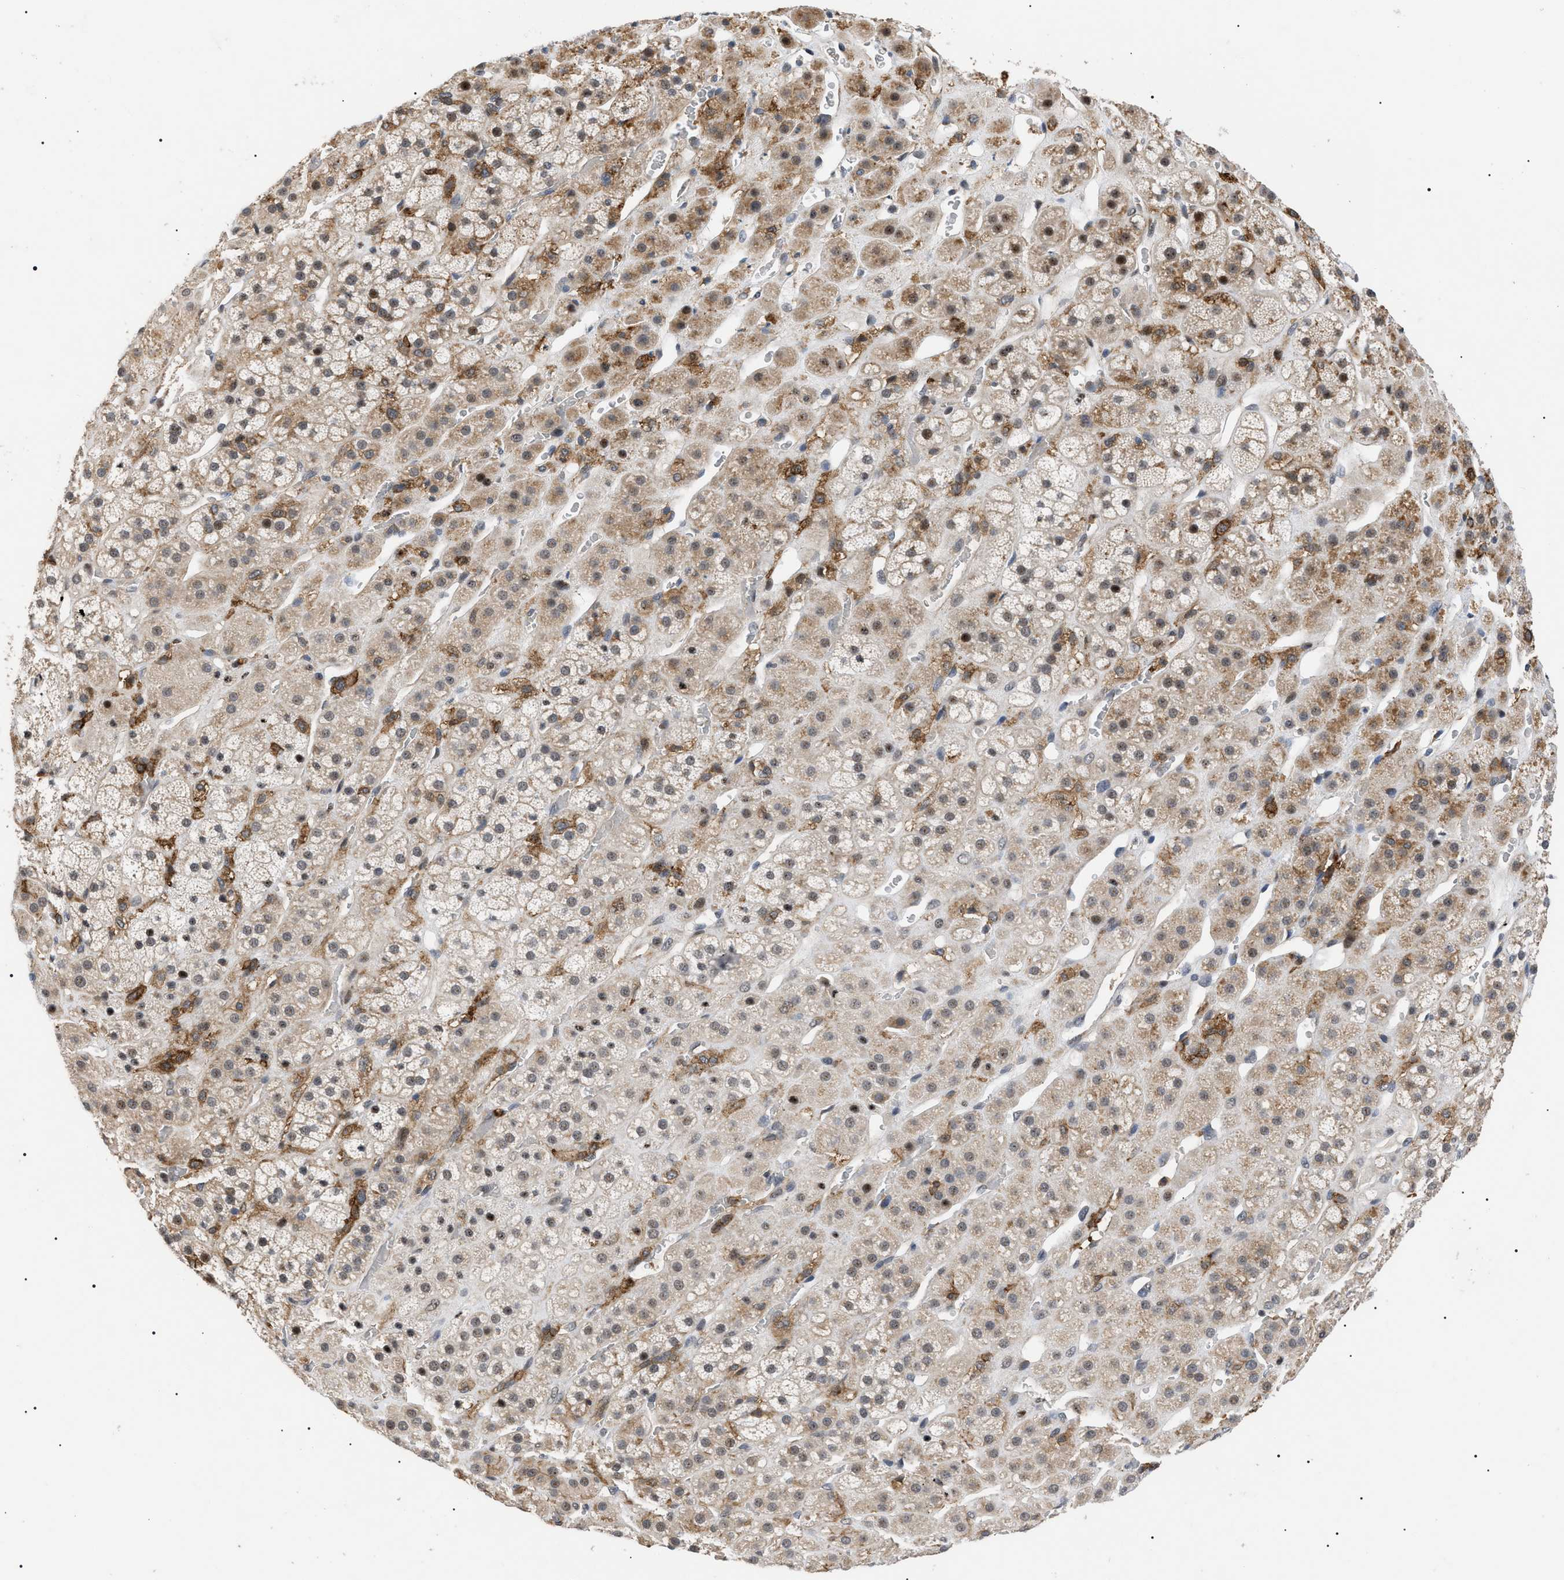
{"staining": {"intensity": "moderate", "quantity": ">75%", "location": "cytoplasmic/membranous"}, "tissue": "adrenal gland", "cell_type": "Glandular cells", "image_type": "normal", "snomed": [{"axis": "morphology", "description": "Normal tissue, NOS"}, {"axis": "topography", "description": "Adrenal gland"}], "caption": "Adrenal gland stained with DAB immunohistochemistry demonstrates medium levels of moderate cytoplasmic/membranous staining in about >75% of glandular cells. The protein is stained brown, and the nuclei are stained in blue (DAB (3,3'-diaminobenzidine) IHC with brightfield microscopy, high magnification).", "gene": "CD300A", "patient": {"sex": "male", "age": 56}}